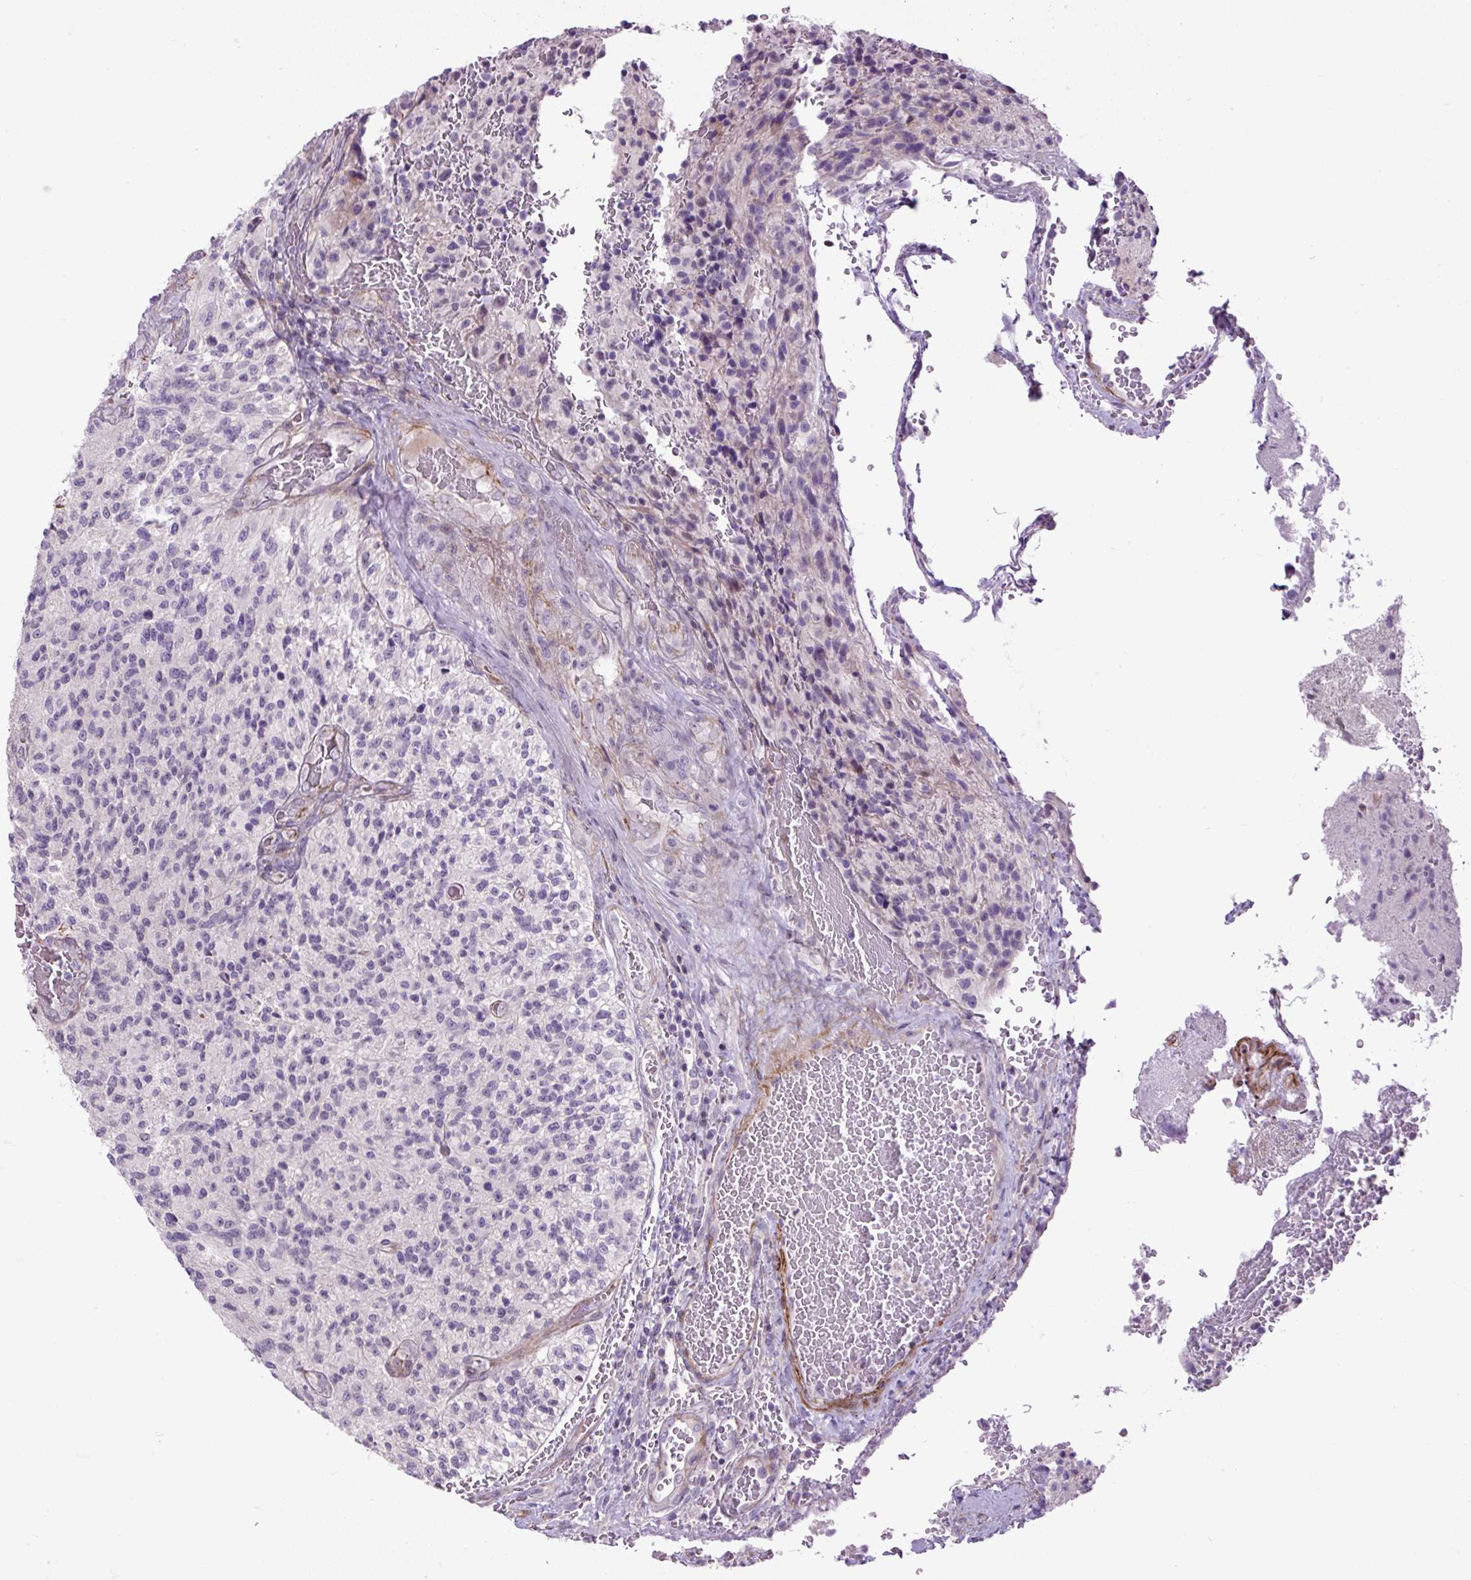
{"staining": {"intensity": "moderate", "quantity": "<25%", "location": "nuclear"}, "tissue": "glioma", "cell_type": "Tumor cells", "image_type": "cancer", "snomed": [{"axis": "morphology", "description": "Normal tissue, NOS"}, {"axis": "morphology", "description": "Glioma, malignant, High grade"}, {"axis": "topography", "description": "Cerebral cortex"}], "caption": "Glioma stained with immunohistochemistry demonstrates moderate nuclear staining in about <25% of tumor cells.", "gene": "ZNF197", "patient": {"sex": "male", "age": 56}}